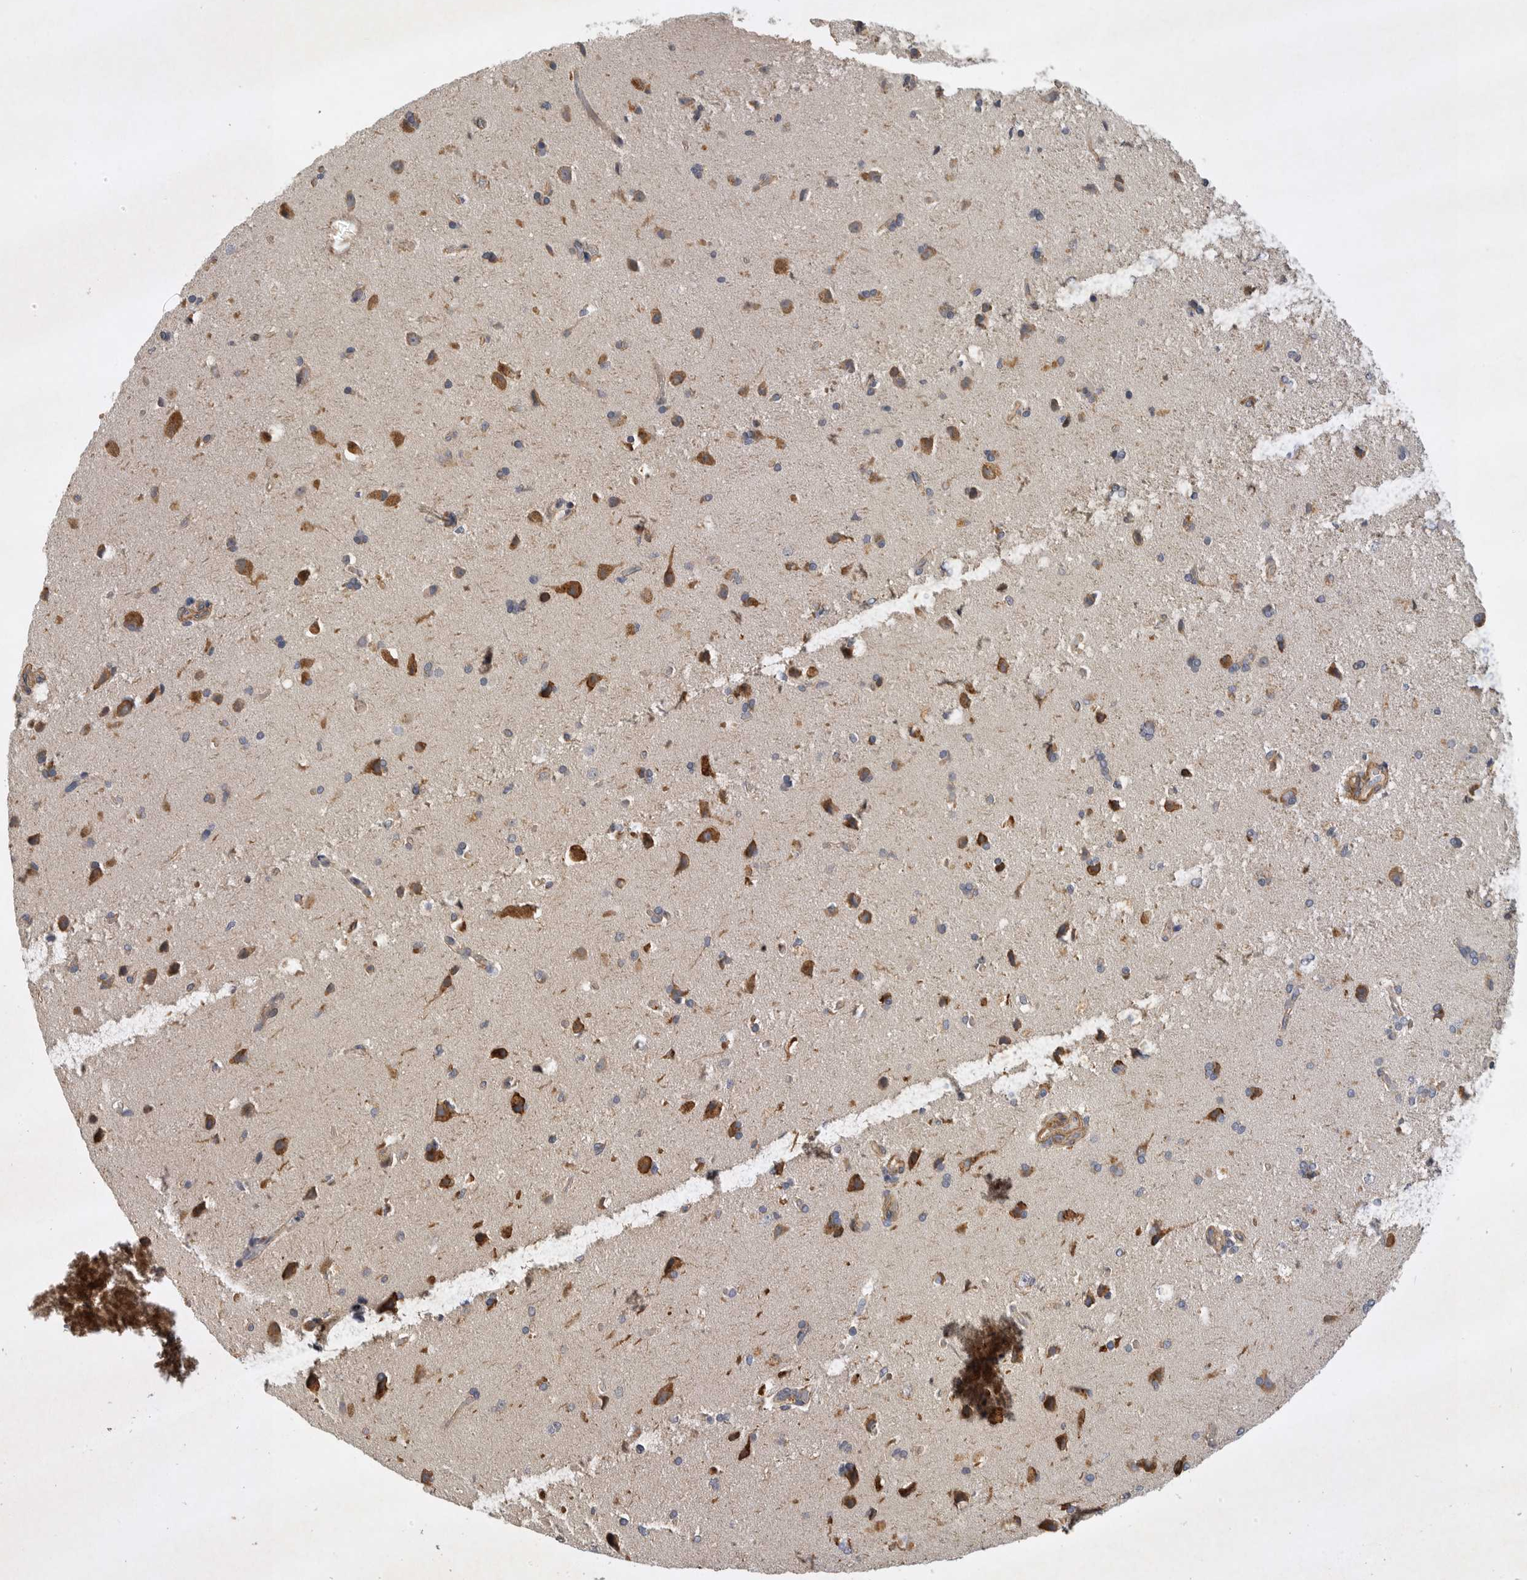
{"staining": {"intensity": "moderate", "quantity": "25%-75%", "location": "cytoplasmic/membranous"}, "tissue": "cerebral cortex", "cell_type": "Endothelial cells", "image_type": "normal", "snomed": [{"axis": "morphology", "description": "Normal tissue, NOS"}, {"axis": "topography", "description": "Cerebral cortex"}], "caption": "Immunohistochemistry (IHC) histopathology image of normal cerebral cortex stained for a protein (brown), which exhibits medium levels of moderate cytoplasmic/membranous expression in about 25%-75% of endothelial cells.", "gene": "ANKFY1", "patient": {"sex": "male", "age": 62}}